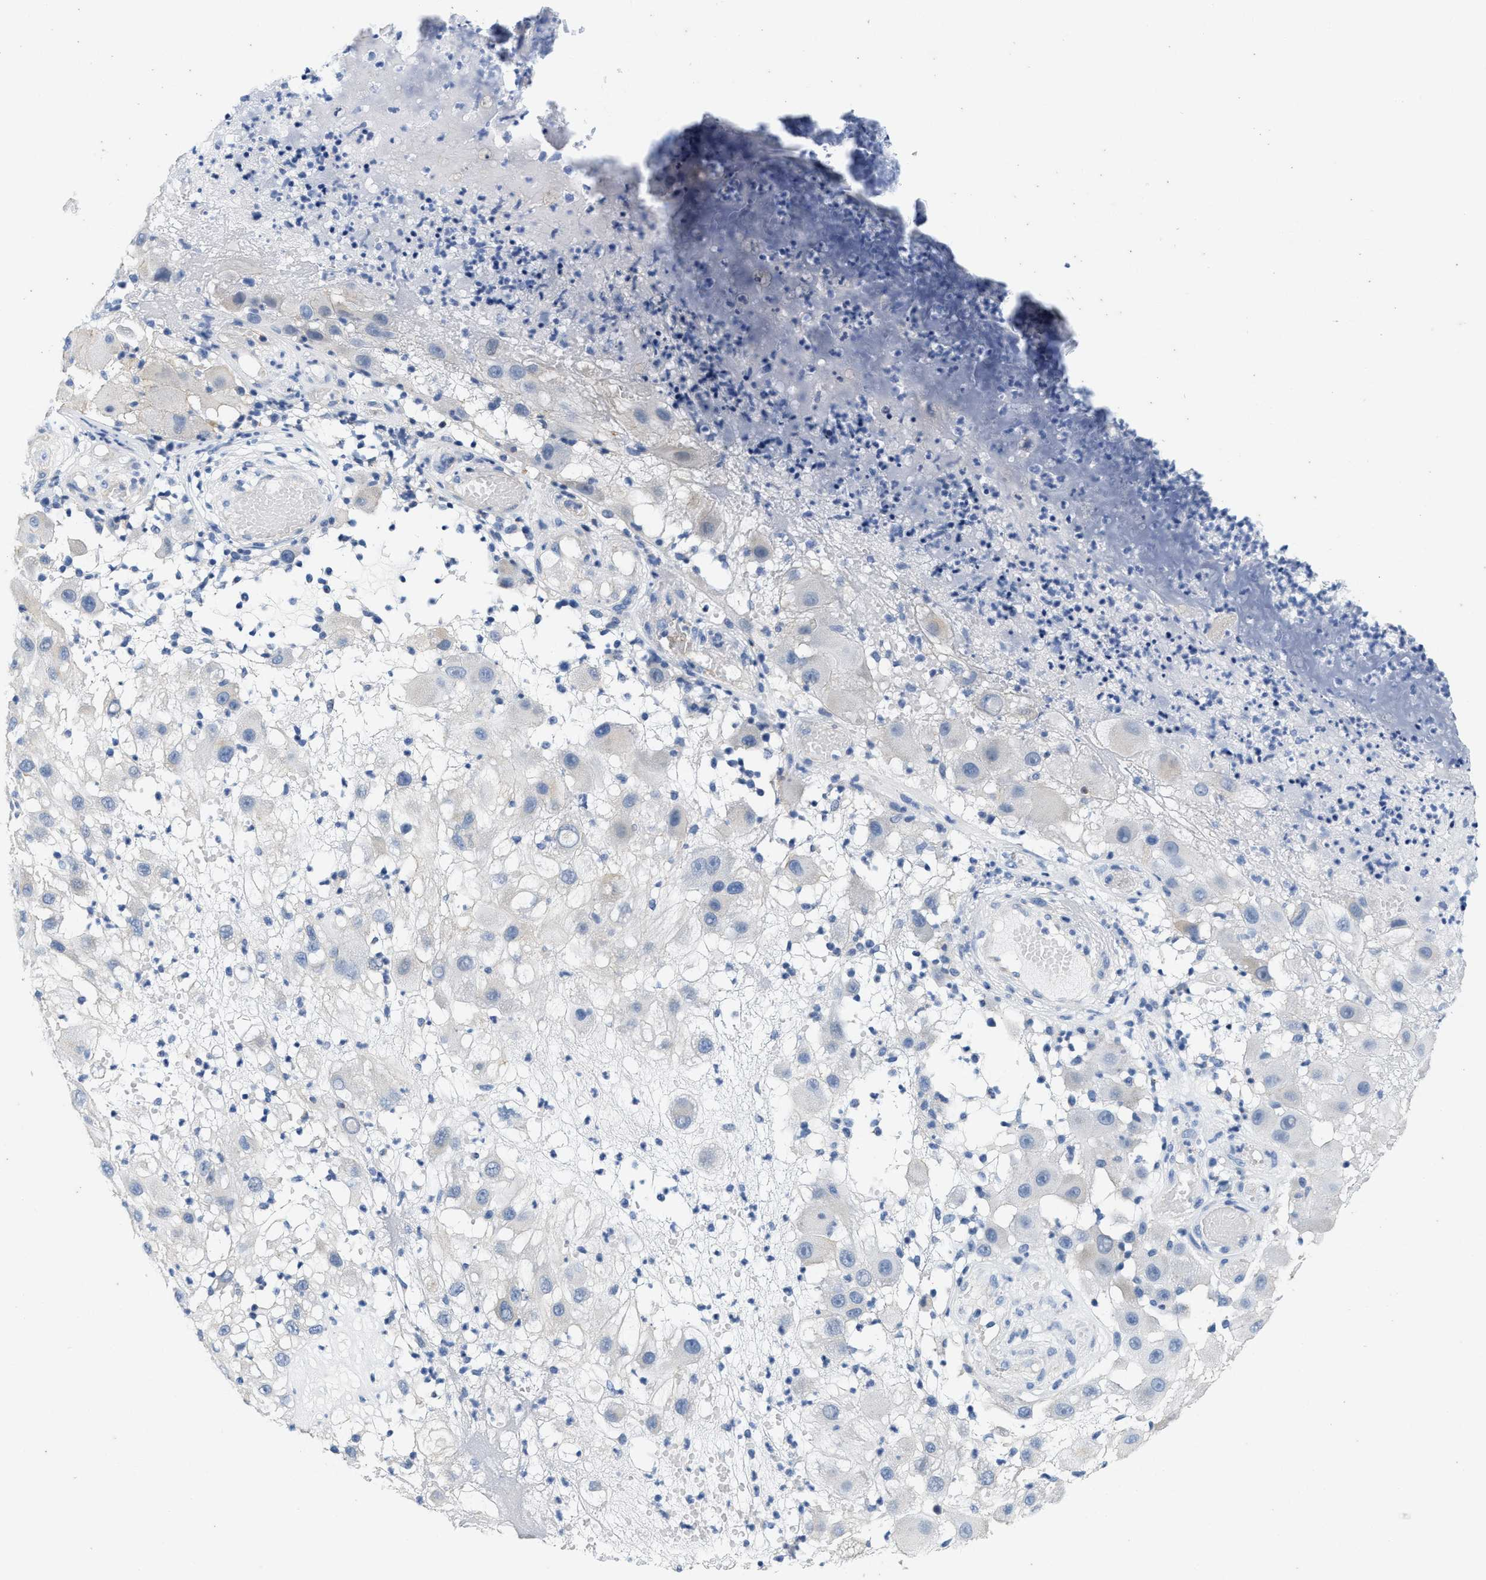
{"staining": {"intensity": "negative", "quantity": "none", "location": "none"}, "tissue": "melanoma", "cell_type": "Tumor cells", "image_type": "cancer", "snomed": [{"axis": "morphology", "description": "Malignant melanoma, NOS"}, {"axis": "topography", "description": "Skin"}], "caption": "Immunohistochemistry (IHC) of malignant melanoma reveals no expression in tumor cells.", "gene": "ABCB11", "patient": {"sex": "female", "age": 81}}